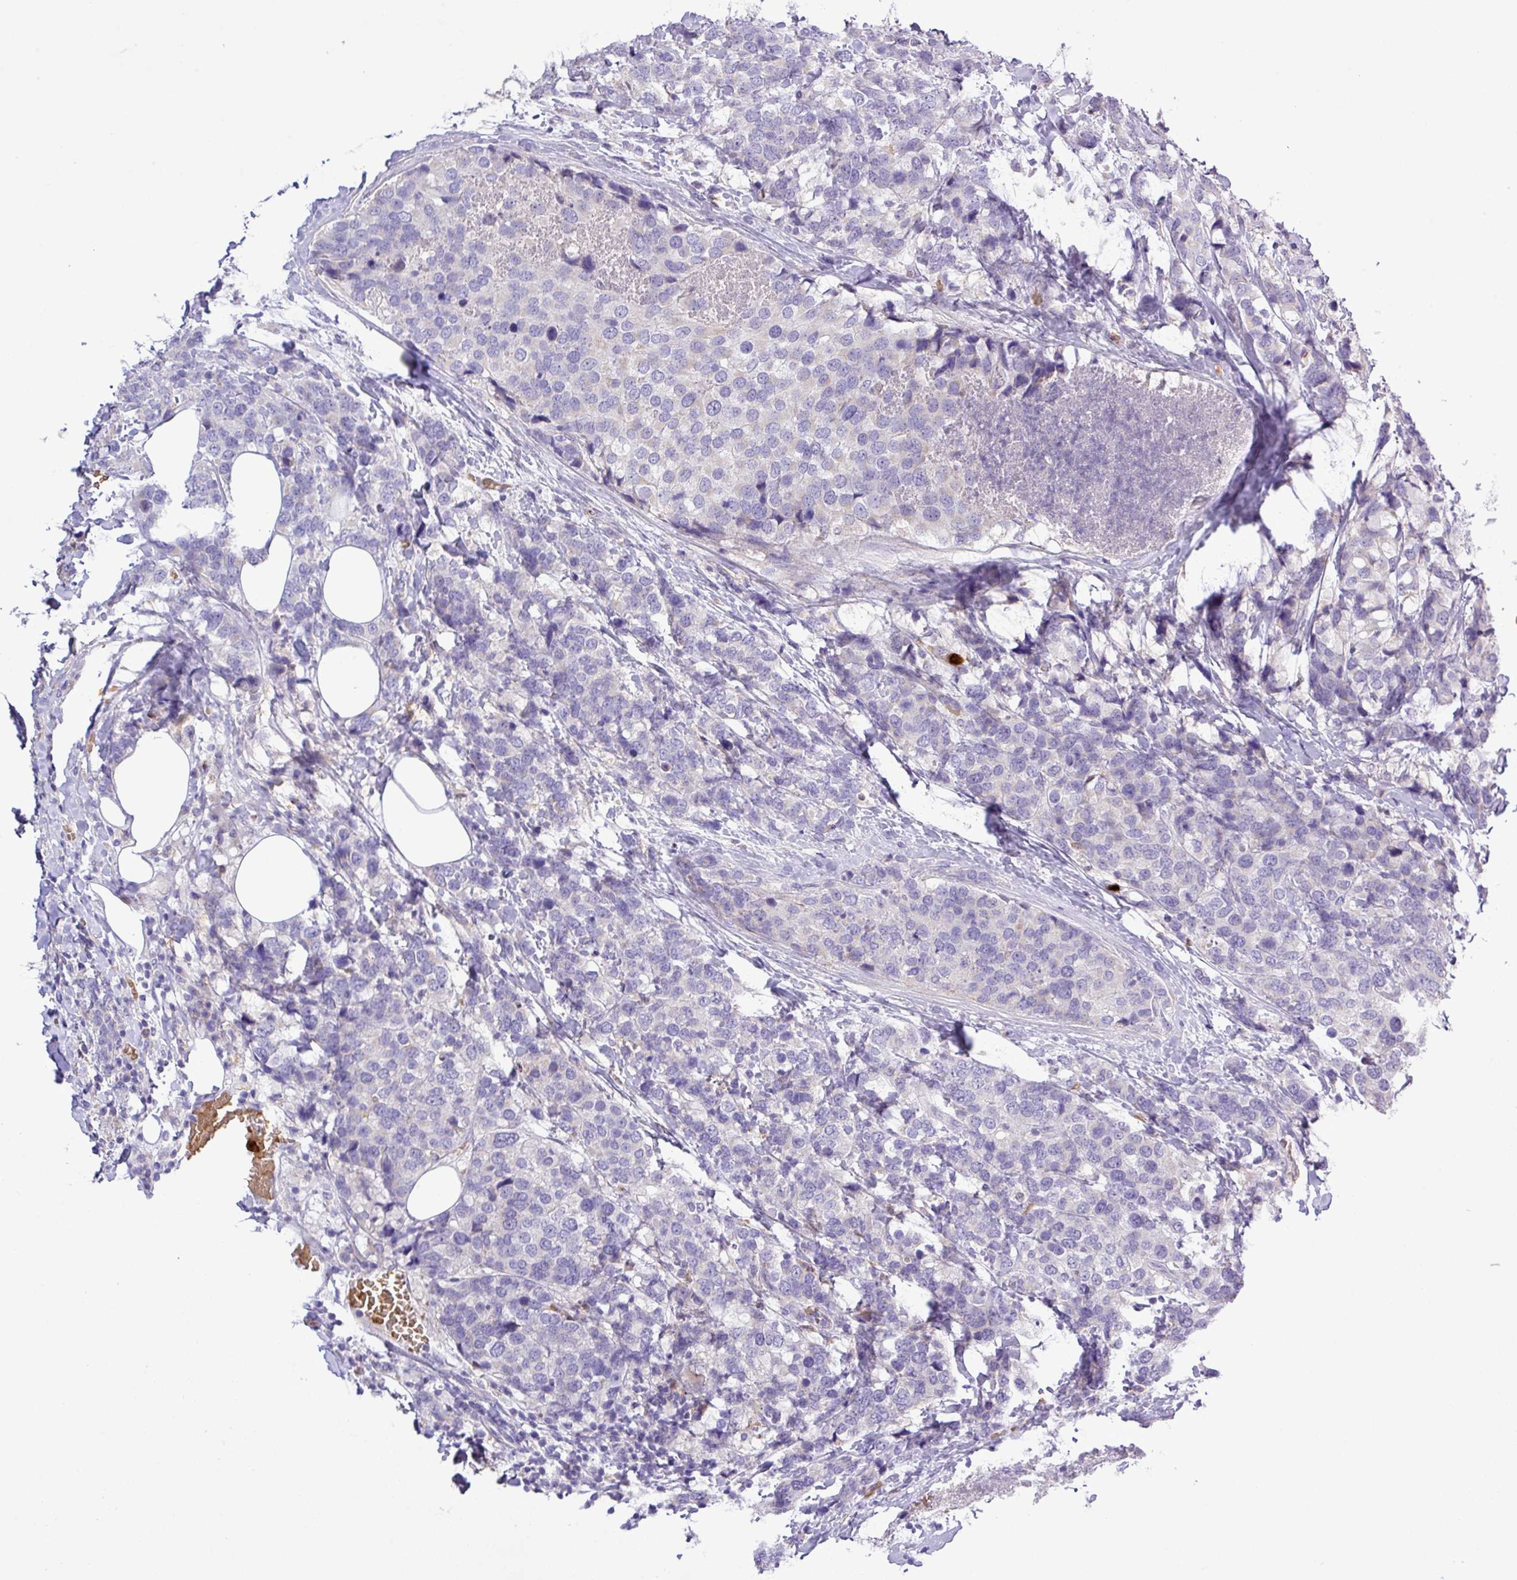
{"staining": {"intensity": "negative", "quantity": "none", "location": "none"}, "tissue": "breast cancer", "cell_type": "Tumor cells", "image_type": "cancer", "snomed": [{"axis": "morphology", "description": "Lobular carcinoma"}, {"axis": "topography", "description": "Breast"}], "caption": "Immunohistochemical staining of human breast cancer (lobular carcinoma) reveals no significant expression in tumor cells.", "gene": "MGAT4B", "patient": {"sex": "female", "age": 59}}